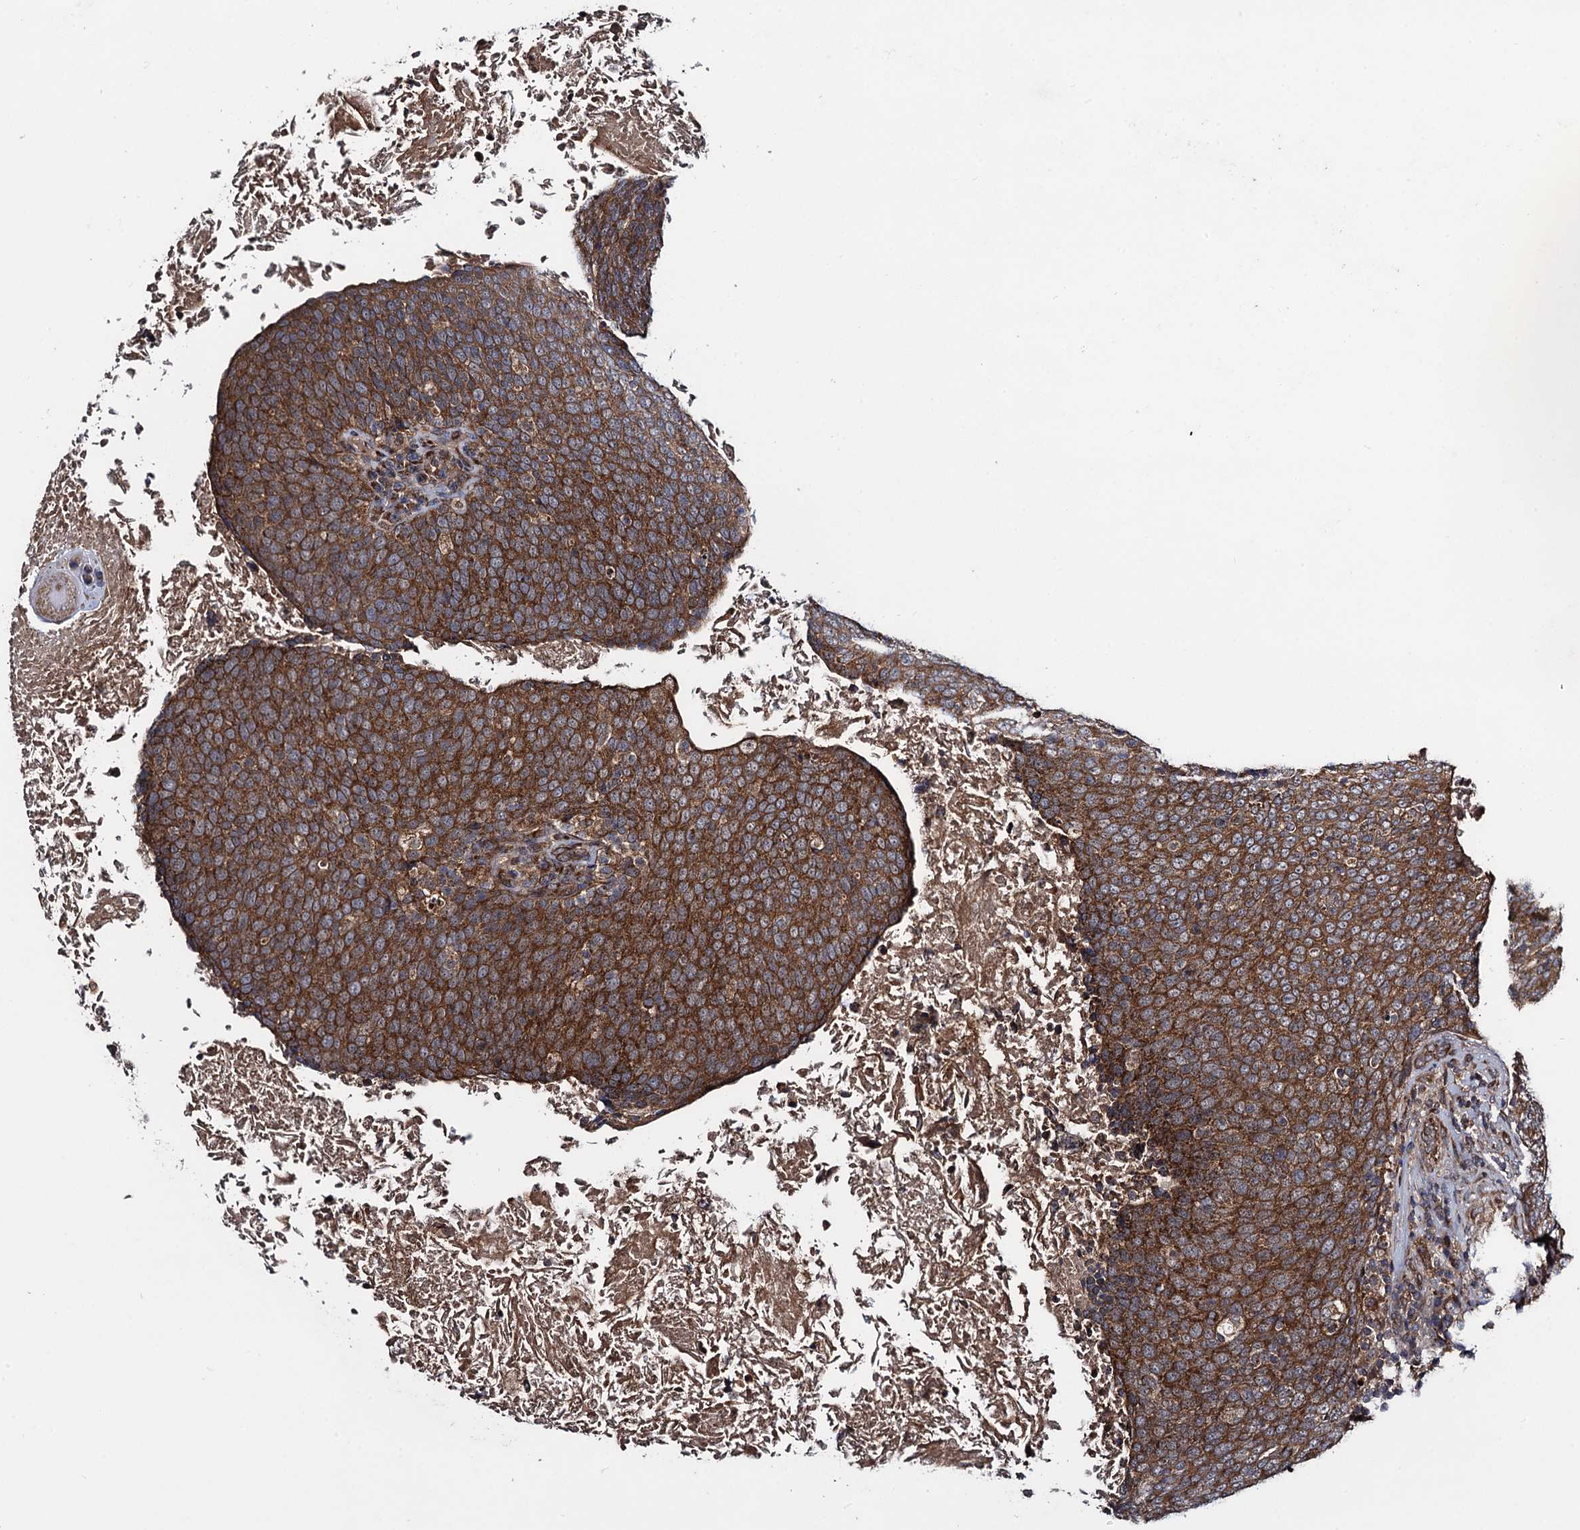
{"staining": {"intensity": "strong", "quantity": ">75%", "location": "cytoplasmic/membranous"}, "tissue": "head and neck cancer", "cell_type": "Tumor cells", "image_type": "cancer", "snomed": [{"axis": "morphology", "description": "Squamous cell carcinoma, NOS"}, {"axis": "morphology", "description": "Squamous cell carcinoma, metastatic, NOS"}, {"axis": "topography", "description": "Lymph node"}, {"axis": "topography", "description": "Head-Neck"}], "caption": "Human head and neck cancer stained for a protein (brown) displays strong cytoplasmic/membranous positive staining in about >75% of tumor cells.", "gene": "HAUS1", "patient": {"sex": "male", "age": 62}}